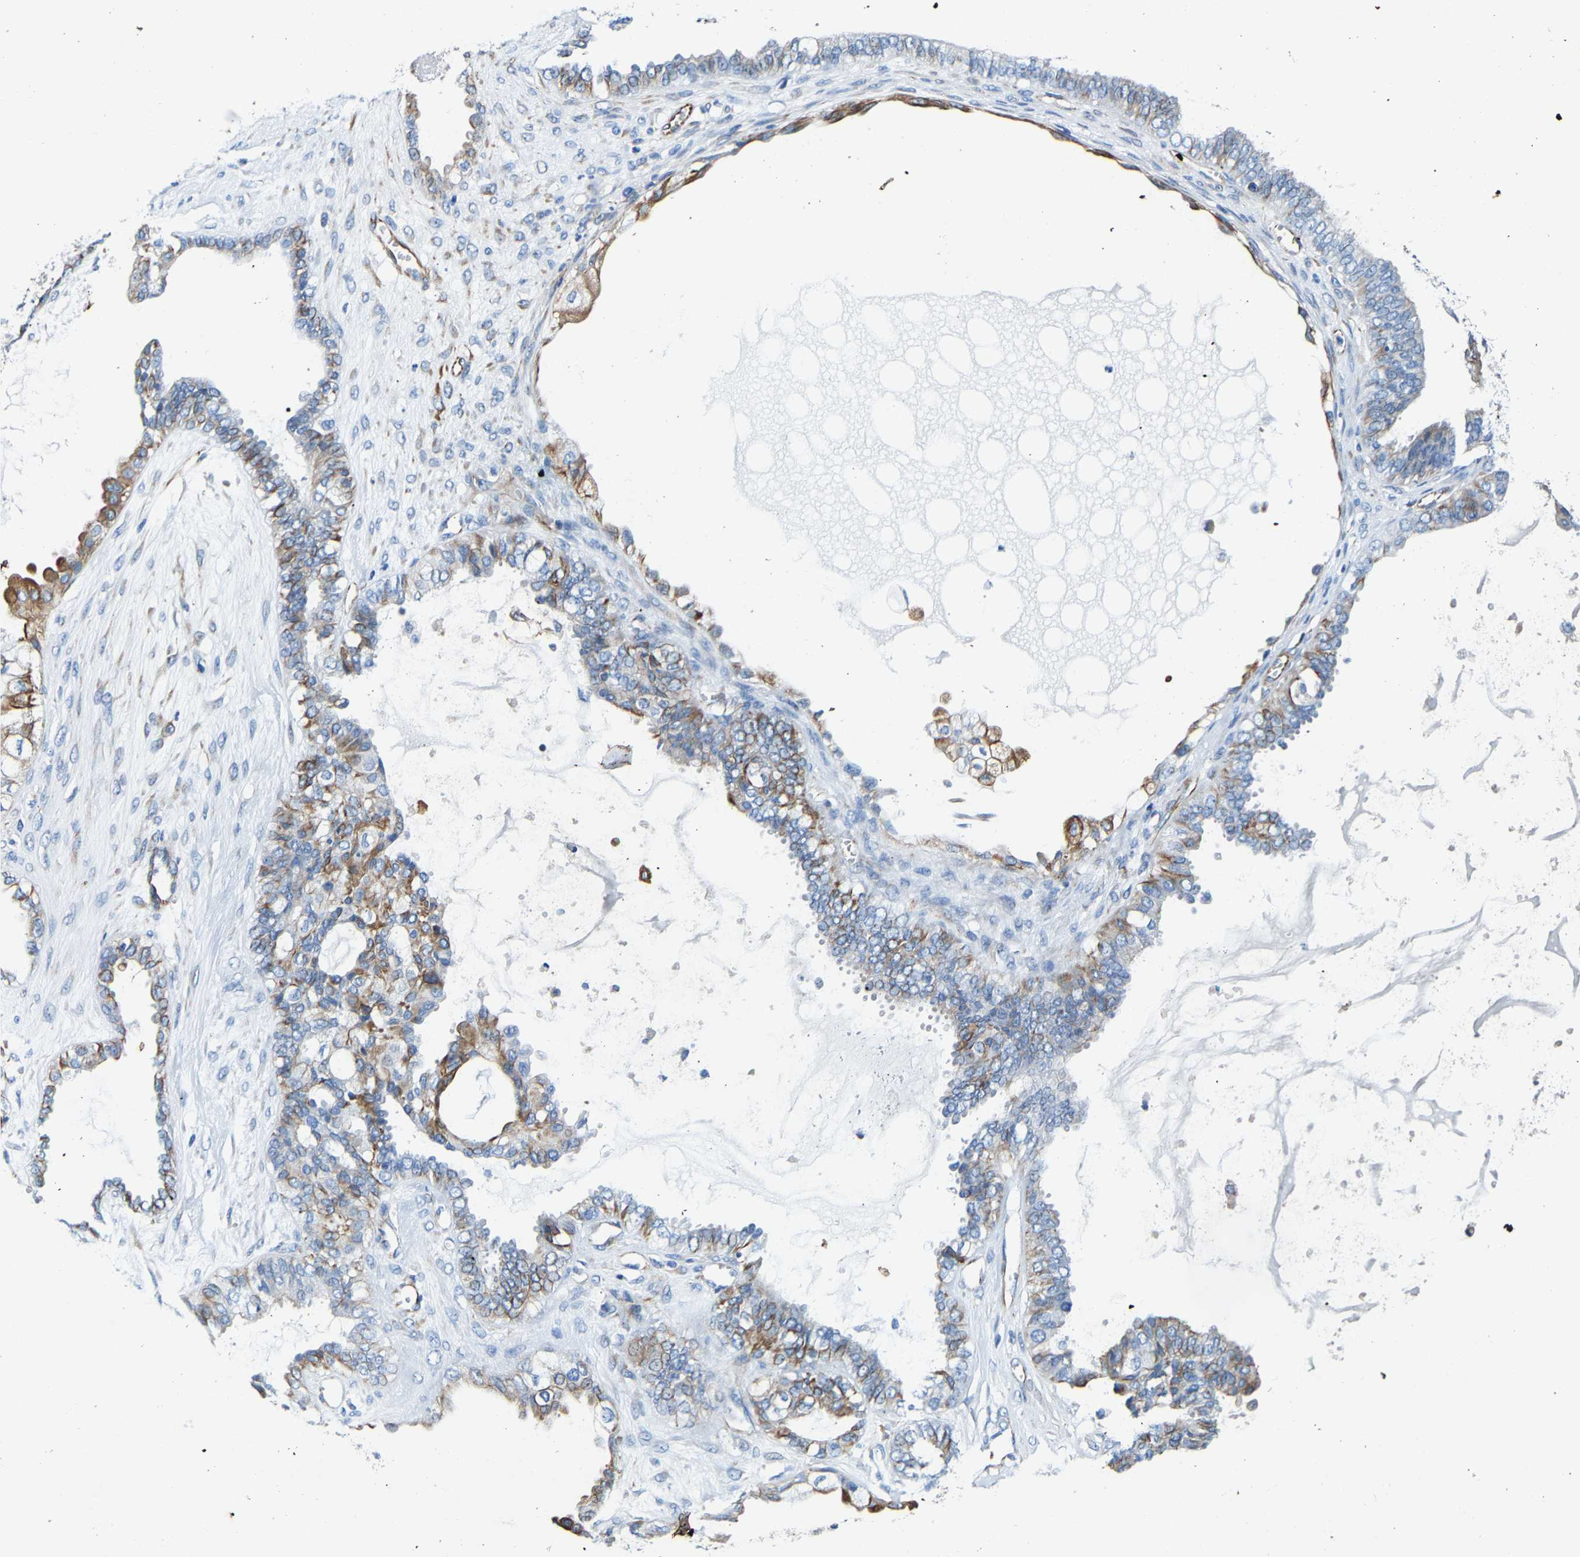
{"staining": {"intensity": "moderate", "quantity": "25%-75%", "location": "cytoplasmic/membranous"}, "tissue": "ovarian cancer", "cell_type": "Tumor cells", "image_type": "cancer", "snomed": [{"axis": "morphology", "description": "Carcinoma, NOS"}, {"axis": "morphology", "description": "Carcinoma, endometroid"}, {"axis": "topography", "description": "Ovary"}], "caption": "The histopathology image displays immunohistochemical staining of carcinoma (ovarian). There is moderate cytoplasmic/membranous expression is seen in about 25%-75% of tumor cells. (DAB (3,3'-diaminobenzidine) IHC, brown staining for protein, blue staining for nuclei).", "gene": "MMEL1", "patient": {"sex": "female", "age": 50}}